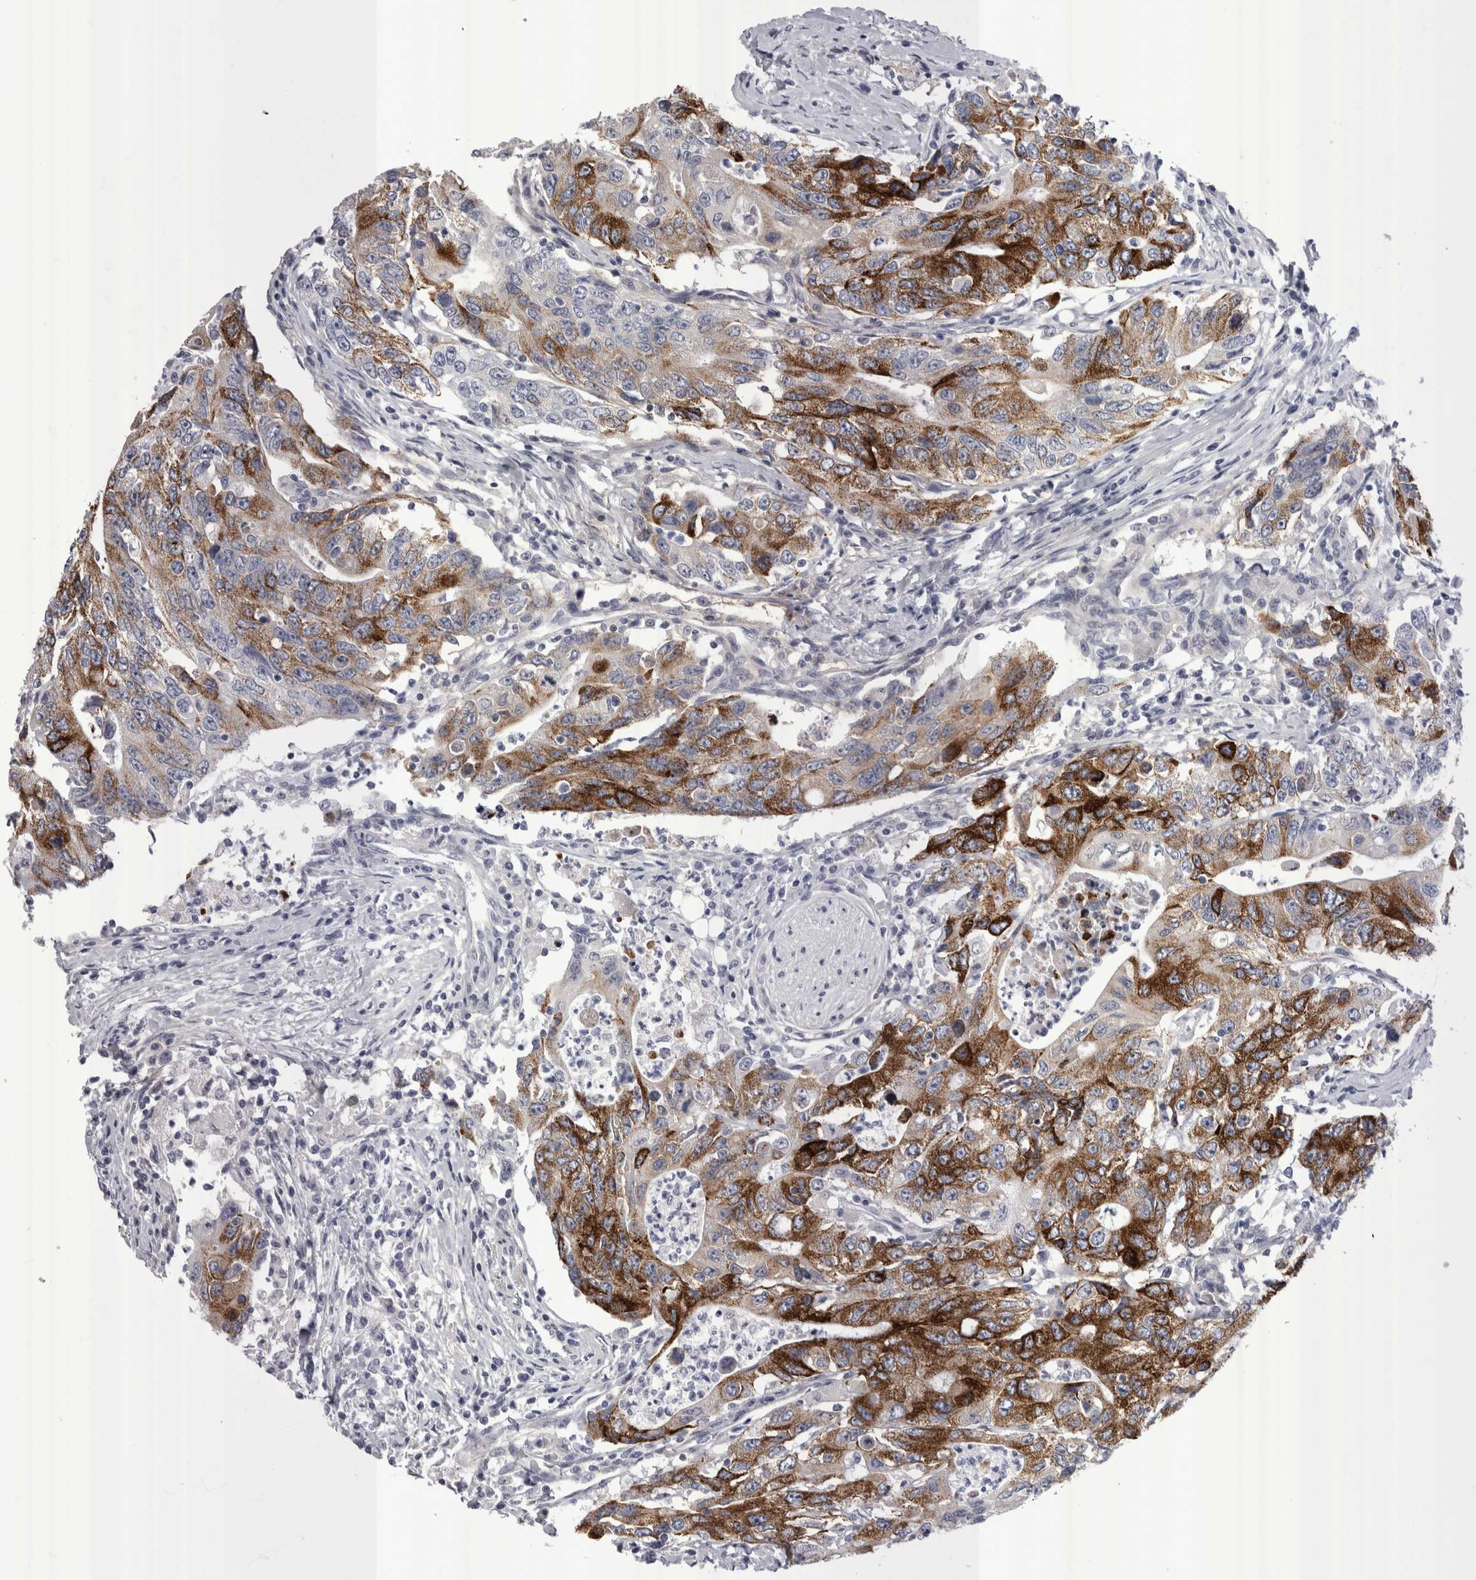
{"staining": {"intensity": "strong", "quantity": ">75%", "location": "cytoplasmic/membranous"}, "tissue": "colorectal cancer", "cell_type": "Tumor cells", "image_type": "cancer", "snomed": [{"axis": "morphology", "description": "Adenocarcinoma, NOS"}, {"axis": "topography", "description": "Colon"}], "caption": "Colorectal cancer (adenocarcinoma) stained for a protein shows strong cytoplasmic/membranous positivity in tumor cells.", "gene": "PWP2", "patient": {"sex": "female", "age": 77}}